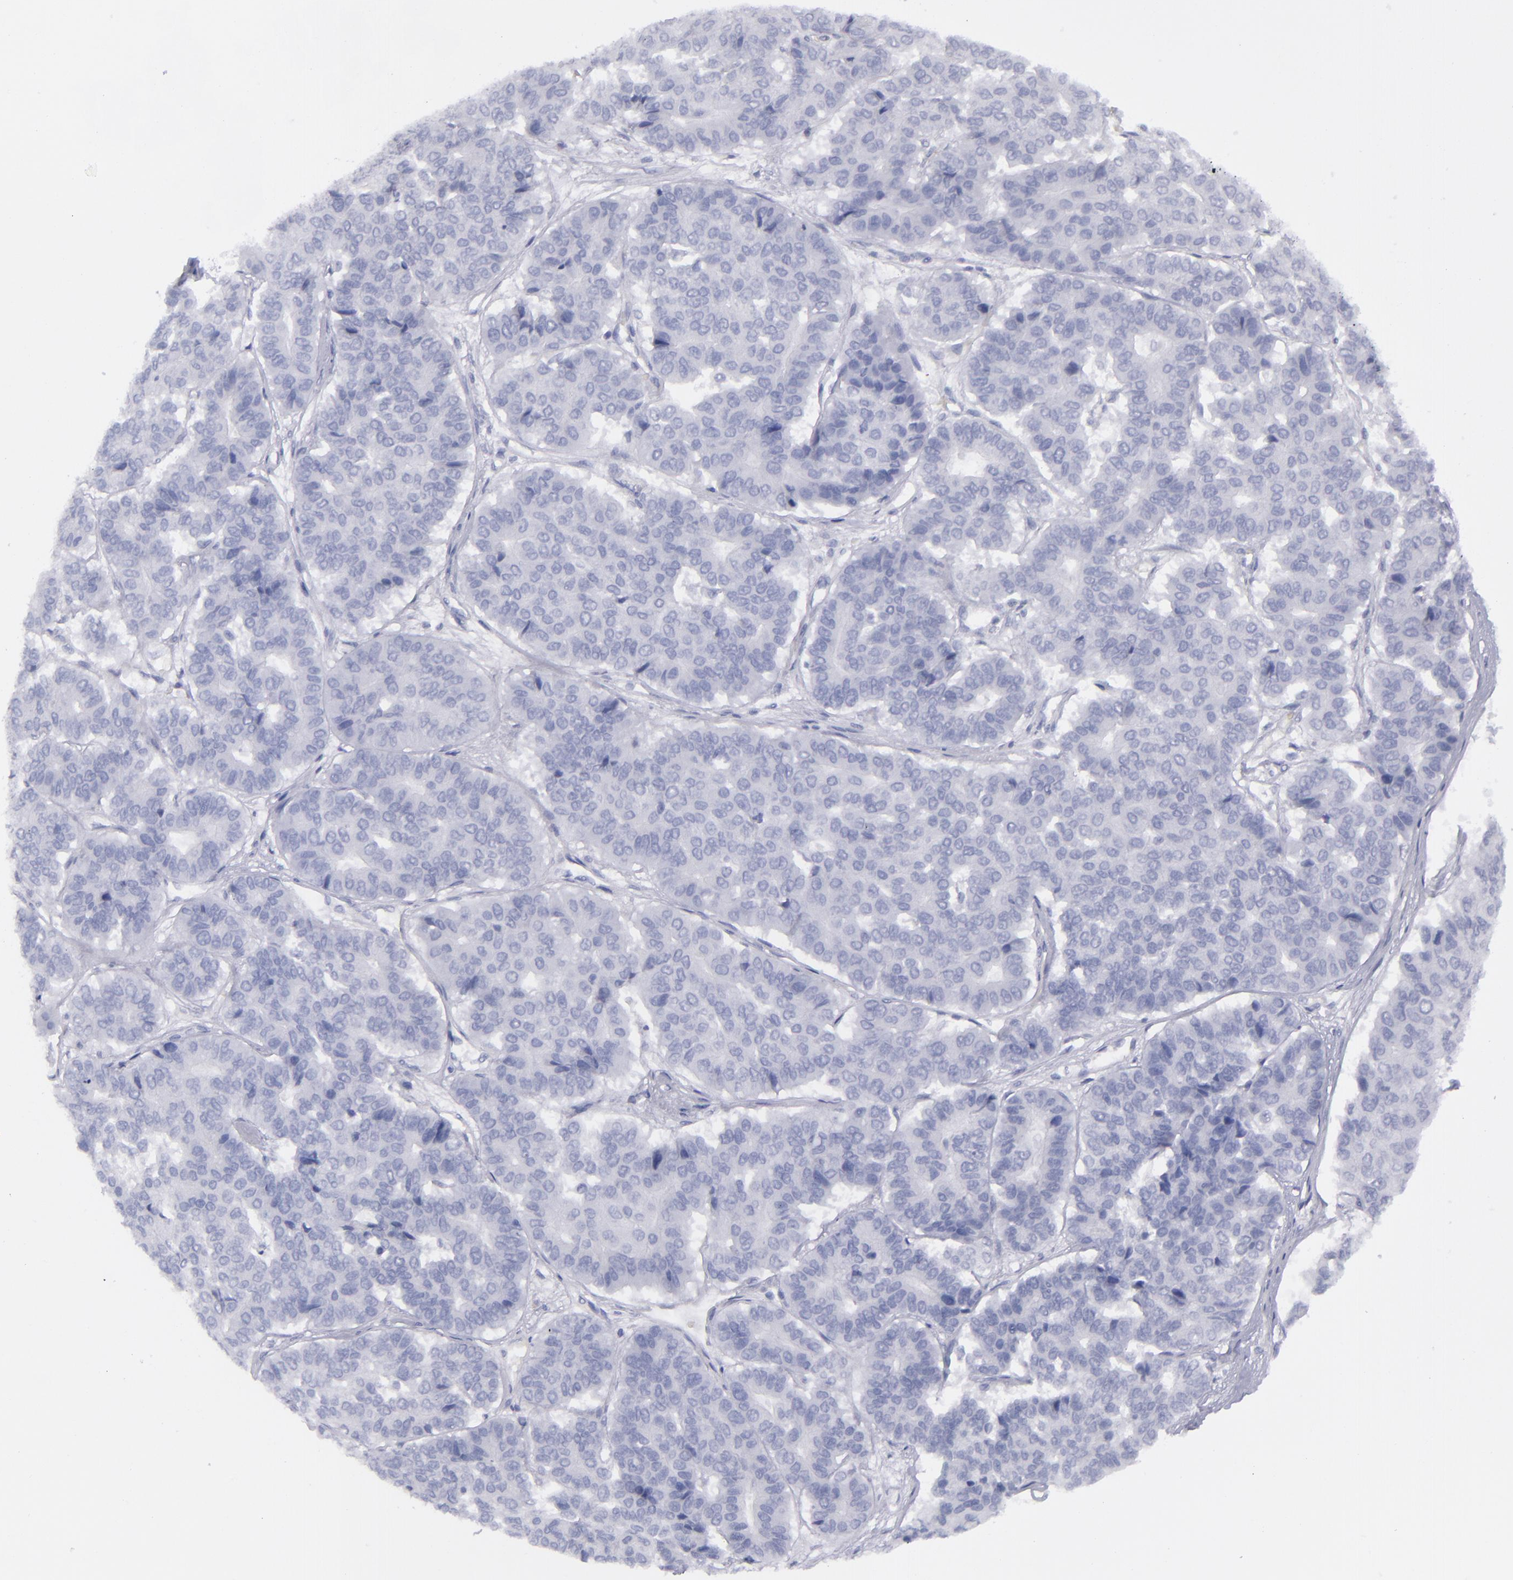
{"staining": {"intensity": "negative", "quantity": "none", "location": "none"}, "tissue": "pancreatic cancer", "cell_type": "Tumor cells", "image_type": "cancer", "snomed": [{"axis": "morphology", "description": "Adenocarcinoma, NOS"}, {"axis": "topography", "description": "Pancreas"}], "caption": "This is a photomicrograph of immunohistochemistry (IHC) staining of adenocarcinoma (pancreatic), which shows no expression in tumor cells.", "gene": "CD22", "patient": {"sex": "male", "age": 50}}